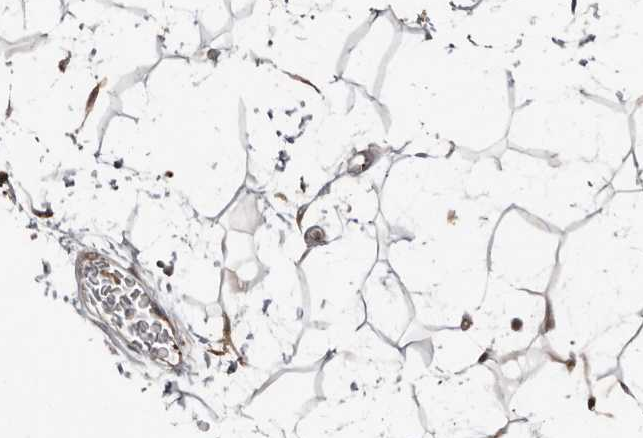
{"staining": {"intensity": "weak", "quantity": "25%-75%", "location": "cytoplasmic/membranous"}, "tissue": "adipose tissue", "cell_type": "Adipocytes", "image_type": "normal", "snomed": [{"axis": "morphology", "description": "Normal tissue, NOS"}, {"axis": "topography", "description": "Soft tissue"}], "caption": "Brown immunohistochemical staining in normal adipose tissue demonstrates weak cytoplasmic/membranous positivity in about 25%-75% of adipocytes.", "gene": "SMYD4", "patient": {"sex": "male", "age": 72}}